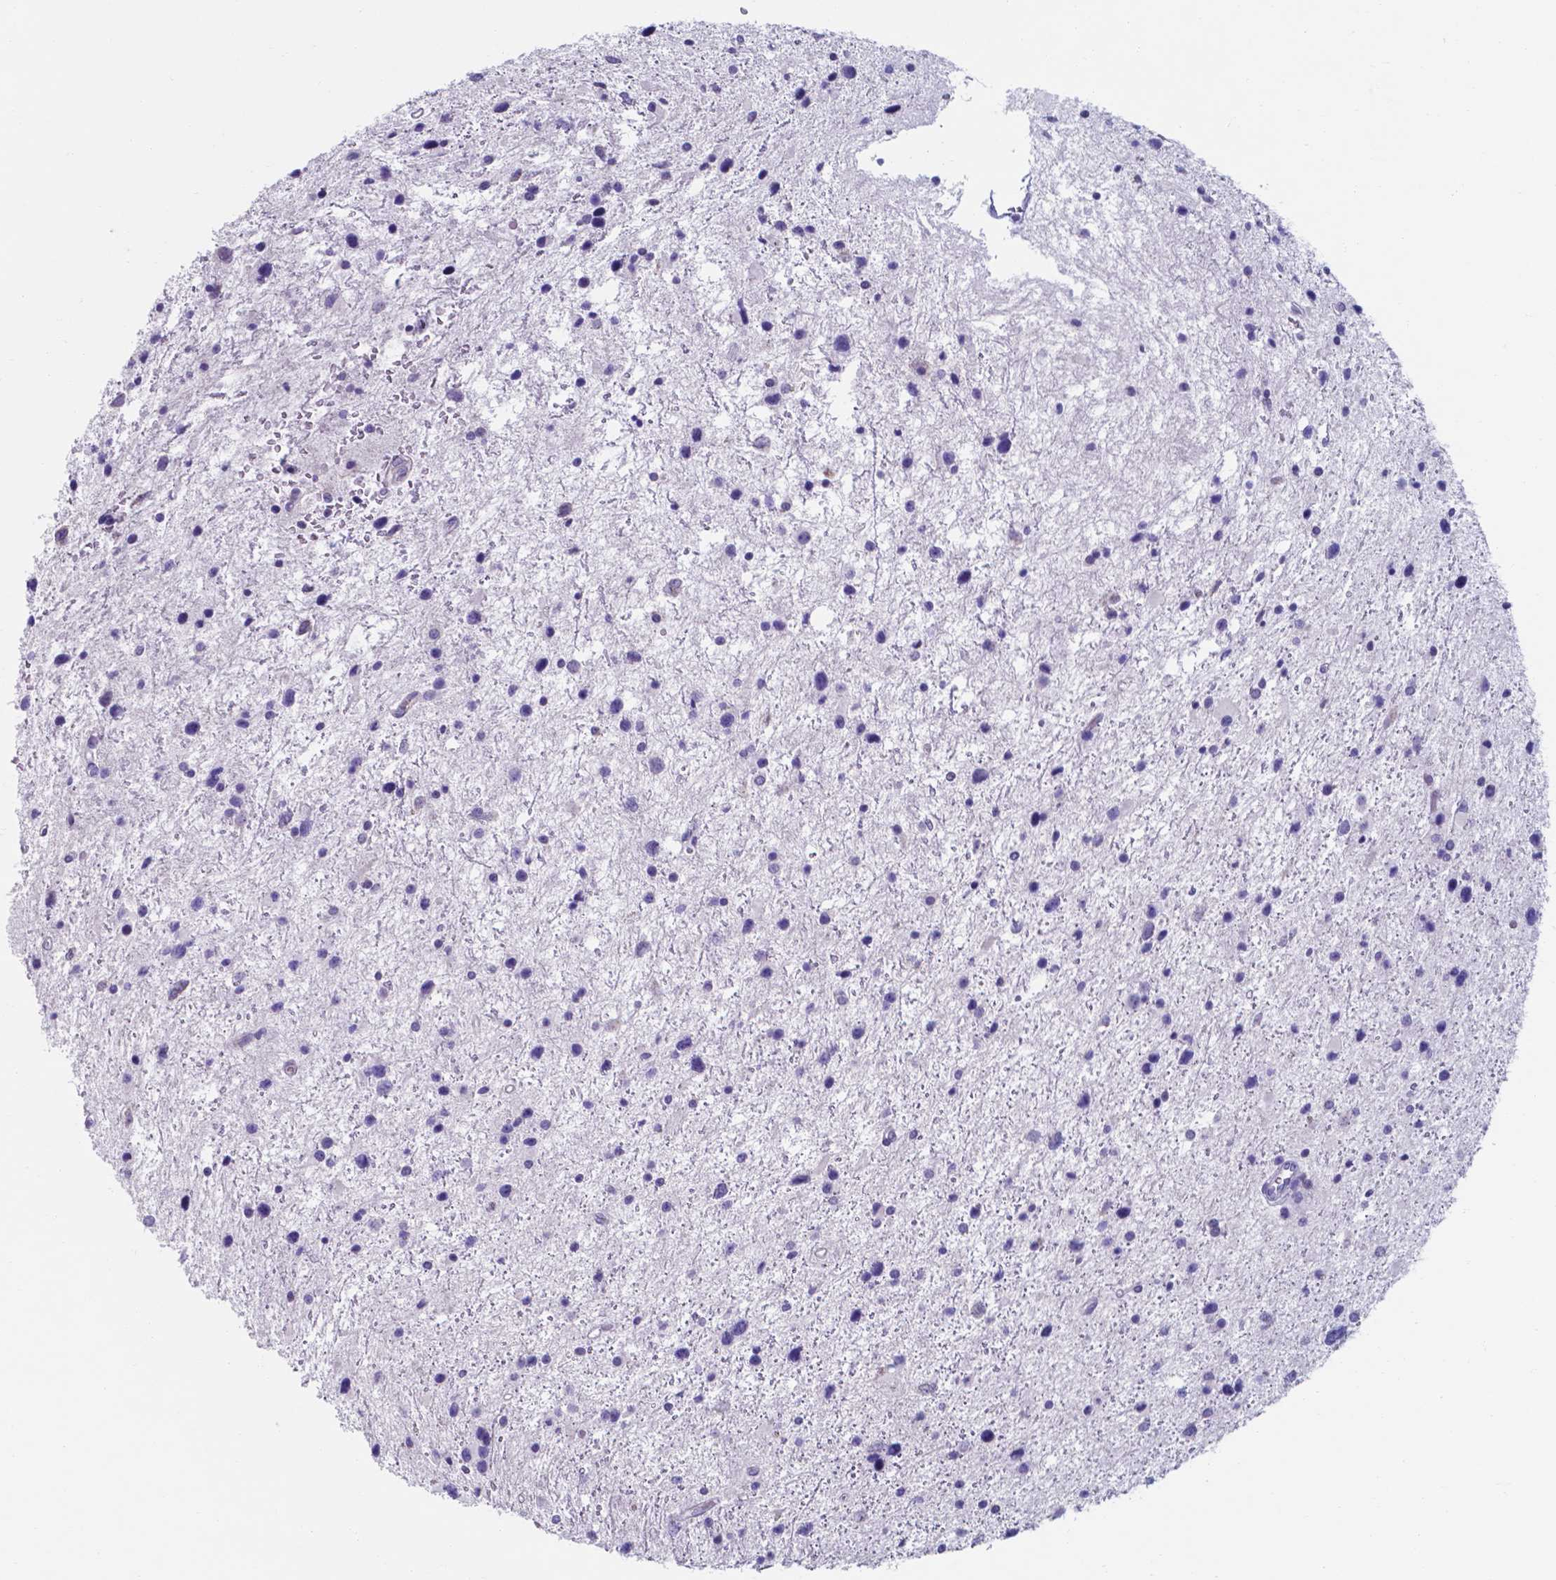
{"staining": {"intensity": "negative", "quantity": "none", "location": "none"}, "tissue": "glioma", "cell_type": "Tumor cells", "image_type": "cancer", "snomed": [{"axis": "morphology", "description": "Glioma, malignant, Low grade"}, {"axis": "topography", "description": "Brain"}], "caption": "Malignant glioma (low-grade) was stained to show a protein in brown. There is no significant expression in tumor cells.", "gene": "UBE2J1", "patient": {"sex": "female", "age": 32}}